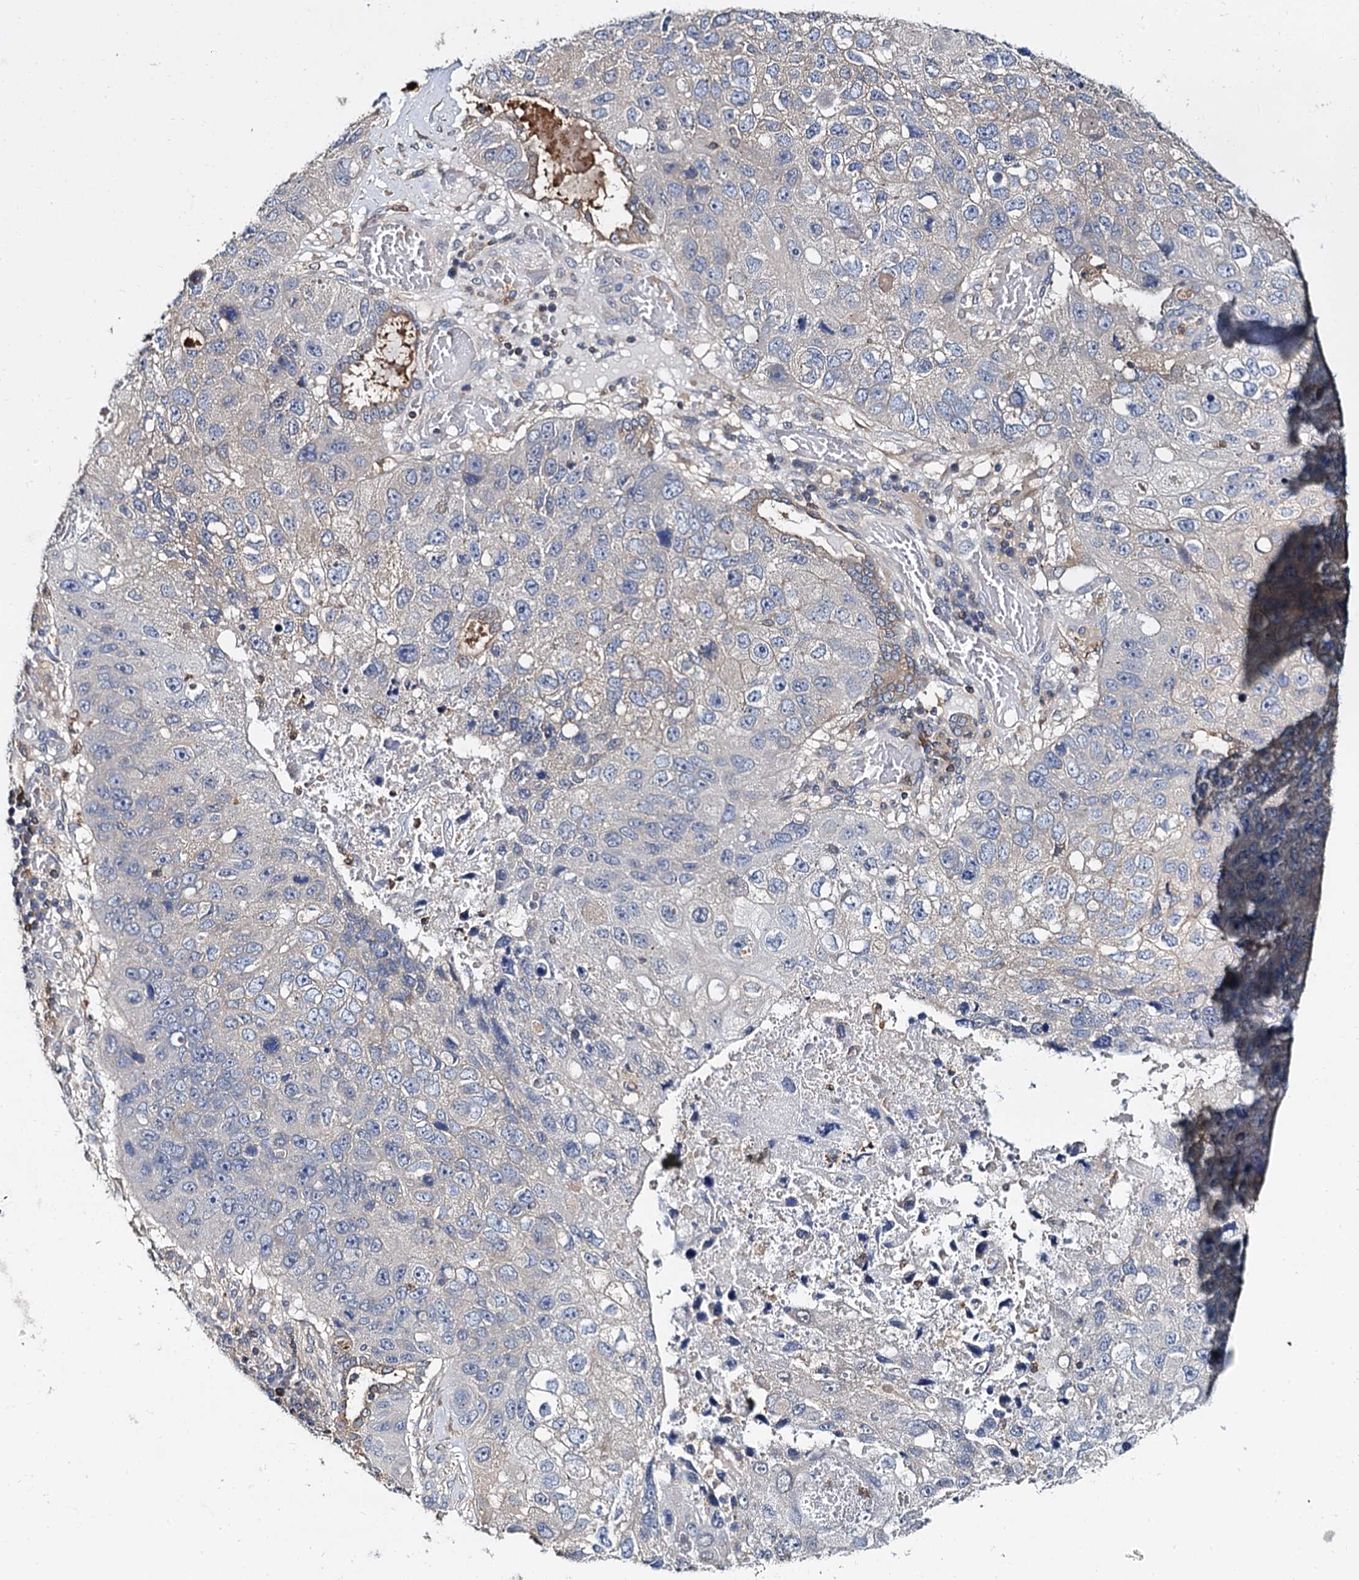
{"staining": {"intensity": "negative", "quantity": "none", "location": "none"}, "tissue": "lung cancer", "cell_type": "Tumor cells", "image_type": "cancer", "snomed": [{"axis": "morphology", "description": "Squamous cell carcinoma, NOS"}, {"axis": "topography", "description": "Lung"}], "caption": "A high-resolution image shows IHC staining of lung squamous cell carcinoma, which shows no significant staining in tumor cells. (Immunohistochemistry (ihc), brightfield microscopy, high magnification).", "gene": "ANKRD13A", "patient": {"sex": "male", "age": 61}}